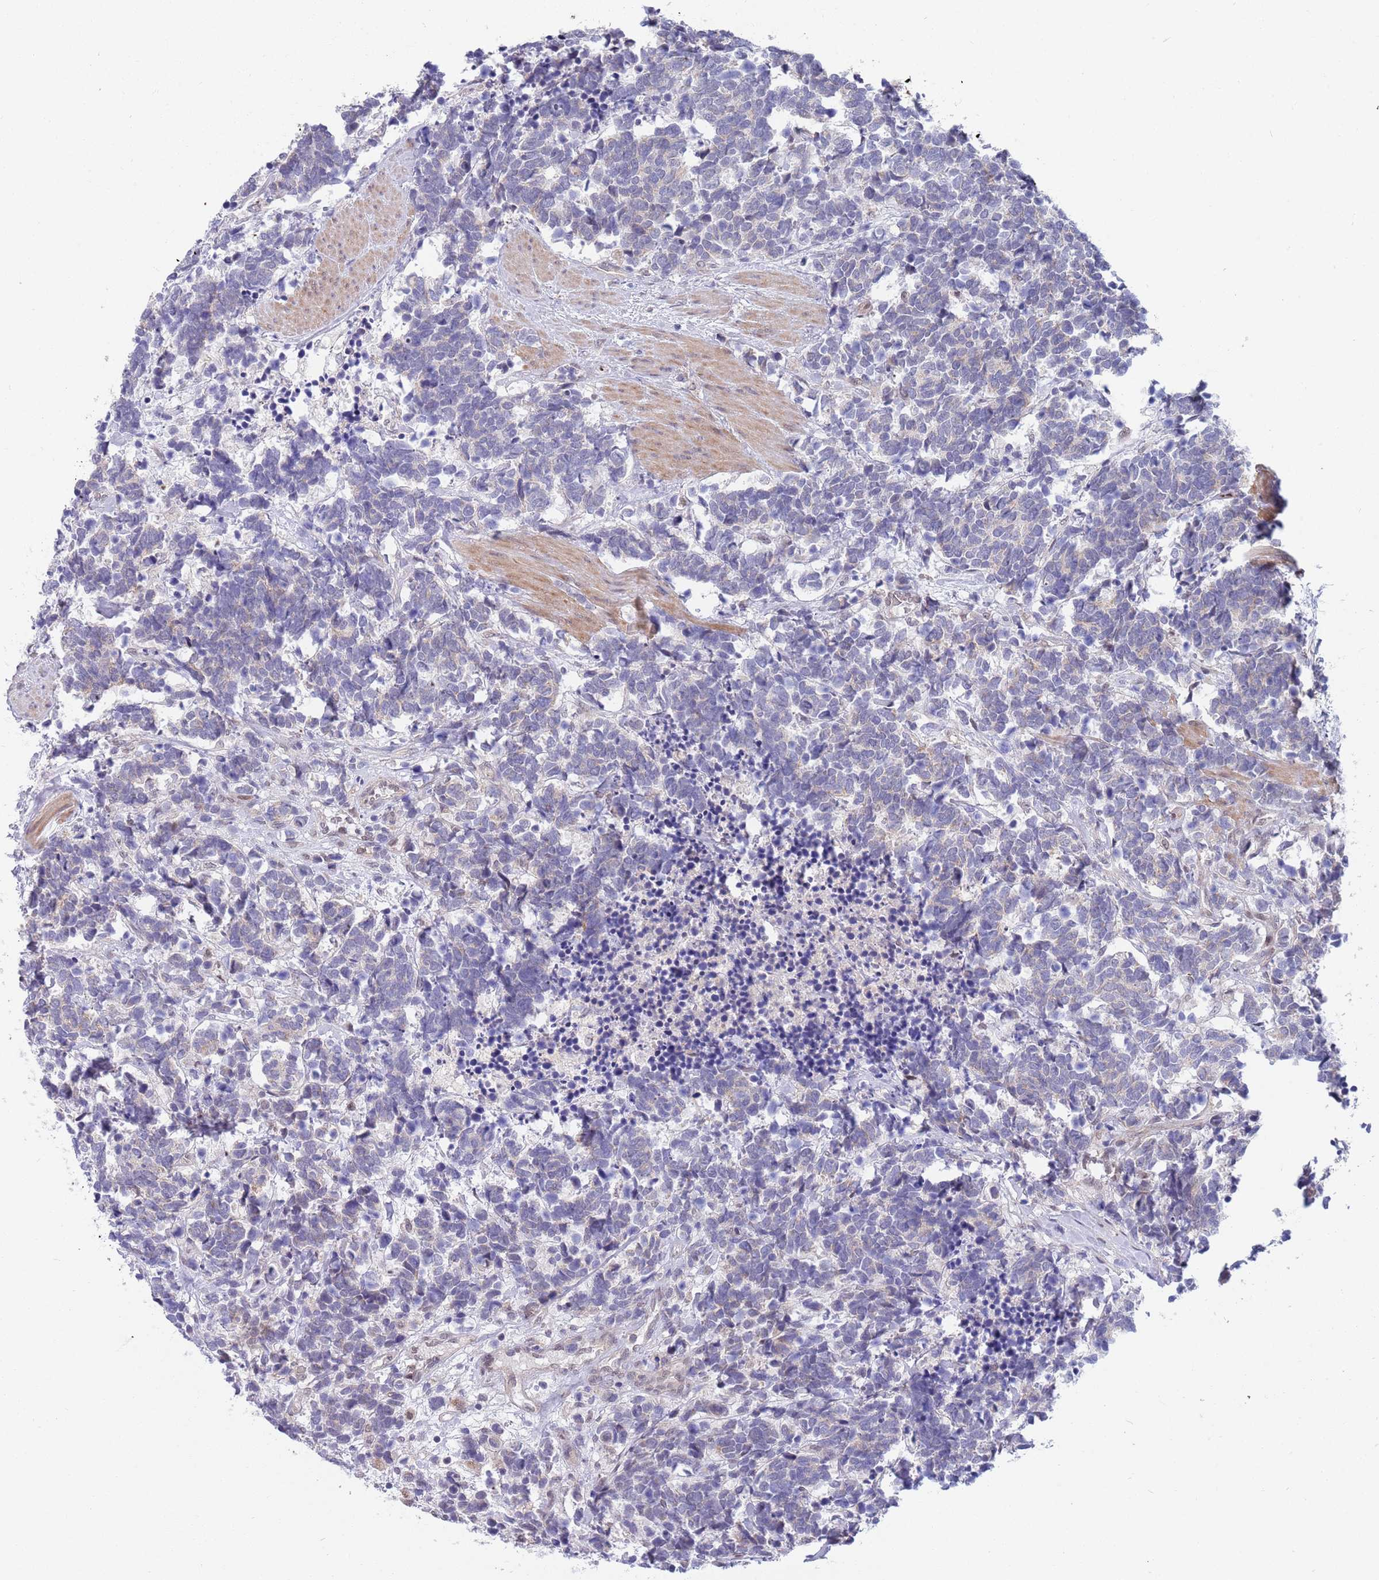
{"staining": {"intensity": "negative", "quantity": "none", "location": "none"}, "tissue": "carcinoid", "cell_type": "Tumor cells", "image_type": "cancer", "snomed": [{"axis": "morphology", "description": "Carcinoma, NOS"}, {"axis": "morphology", "description": "Carcinoid, malignant, NOS"}, {"axis": "topography", "description": "Prostate"}], "caption": "Immunohistochemical staining of carcinoid shows no significant staining in tumor cells. (Immunohistochemistry (ihc), brightfield microscopy, high magnification).", "gene": "NLRP6", "patient": {"sex": "male", "age": 57}}